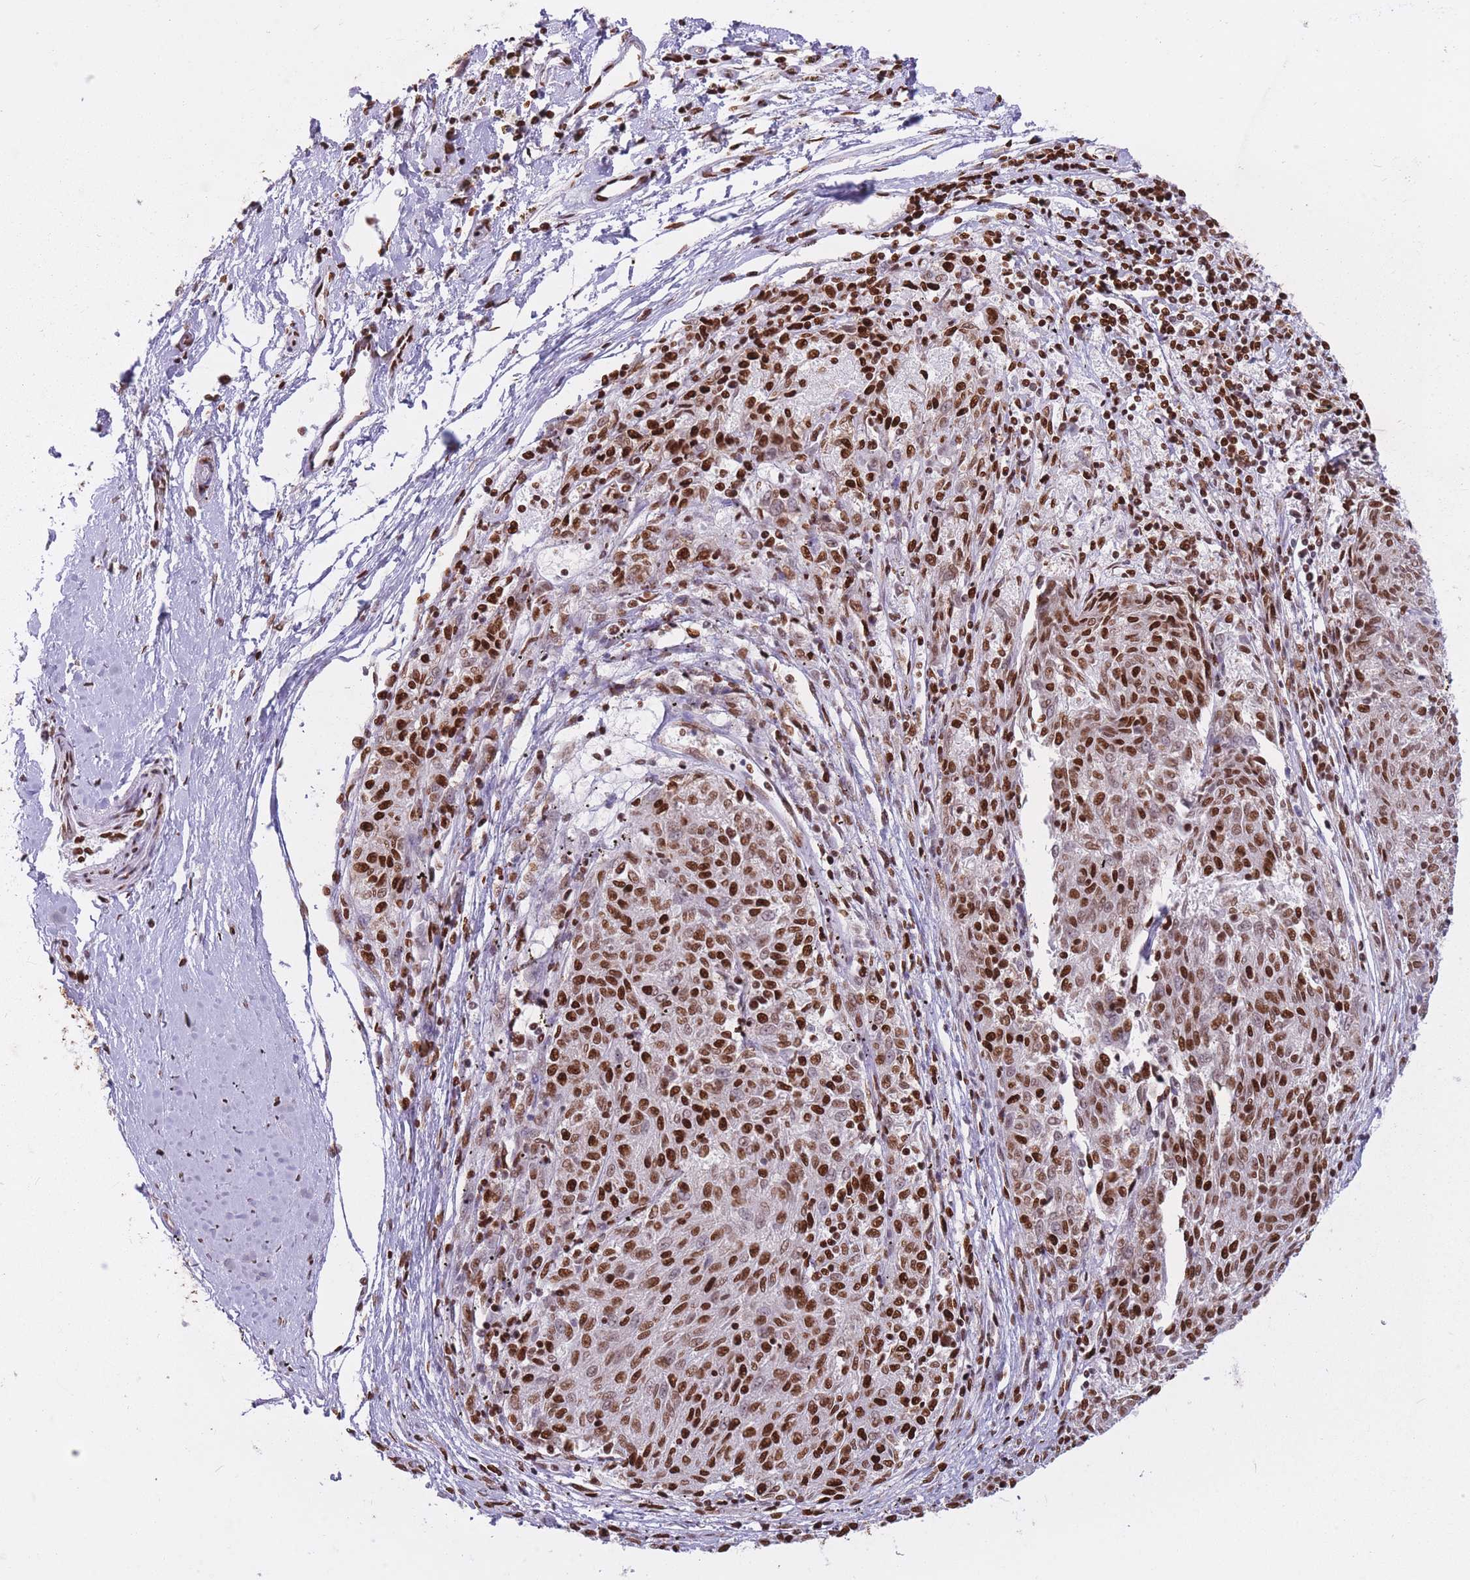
{"staining": {"intensity": "strong", "quantity": ">75%", "location": "nuclear"}, "tissue": "melanoma", "cell_type": "Tumor cells", "image_type": "cancer", "snomed": [{"axis": "morphology", "description": "Malignant melanoma, NOS"}, {"axis": "topography", "description": "Skin"}], "caption": "This is a histology image of immunohistochemistry (IHC) staining of melanoma, which shows strong expression in the nuclear of tumor cells.", "gene": "HNRNPUL1", "patient": {"sex": "female", "age": 72}}